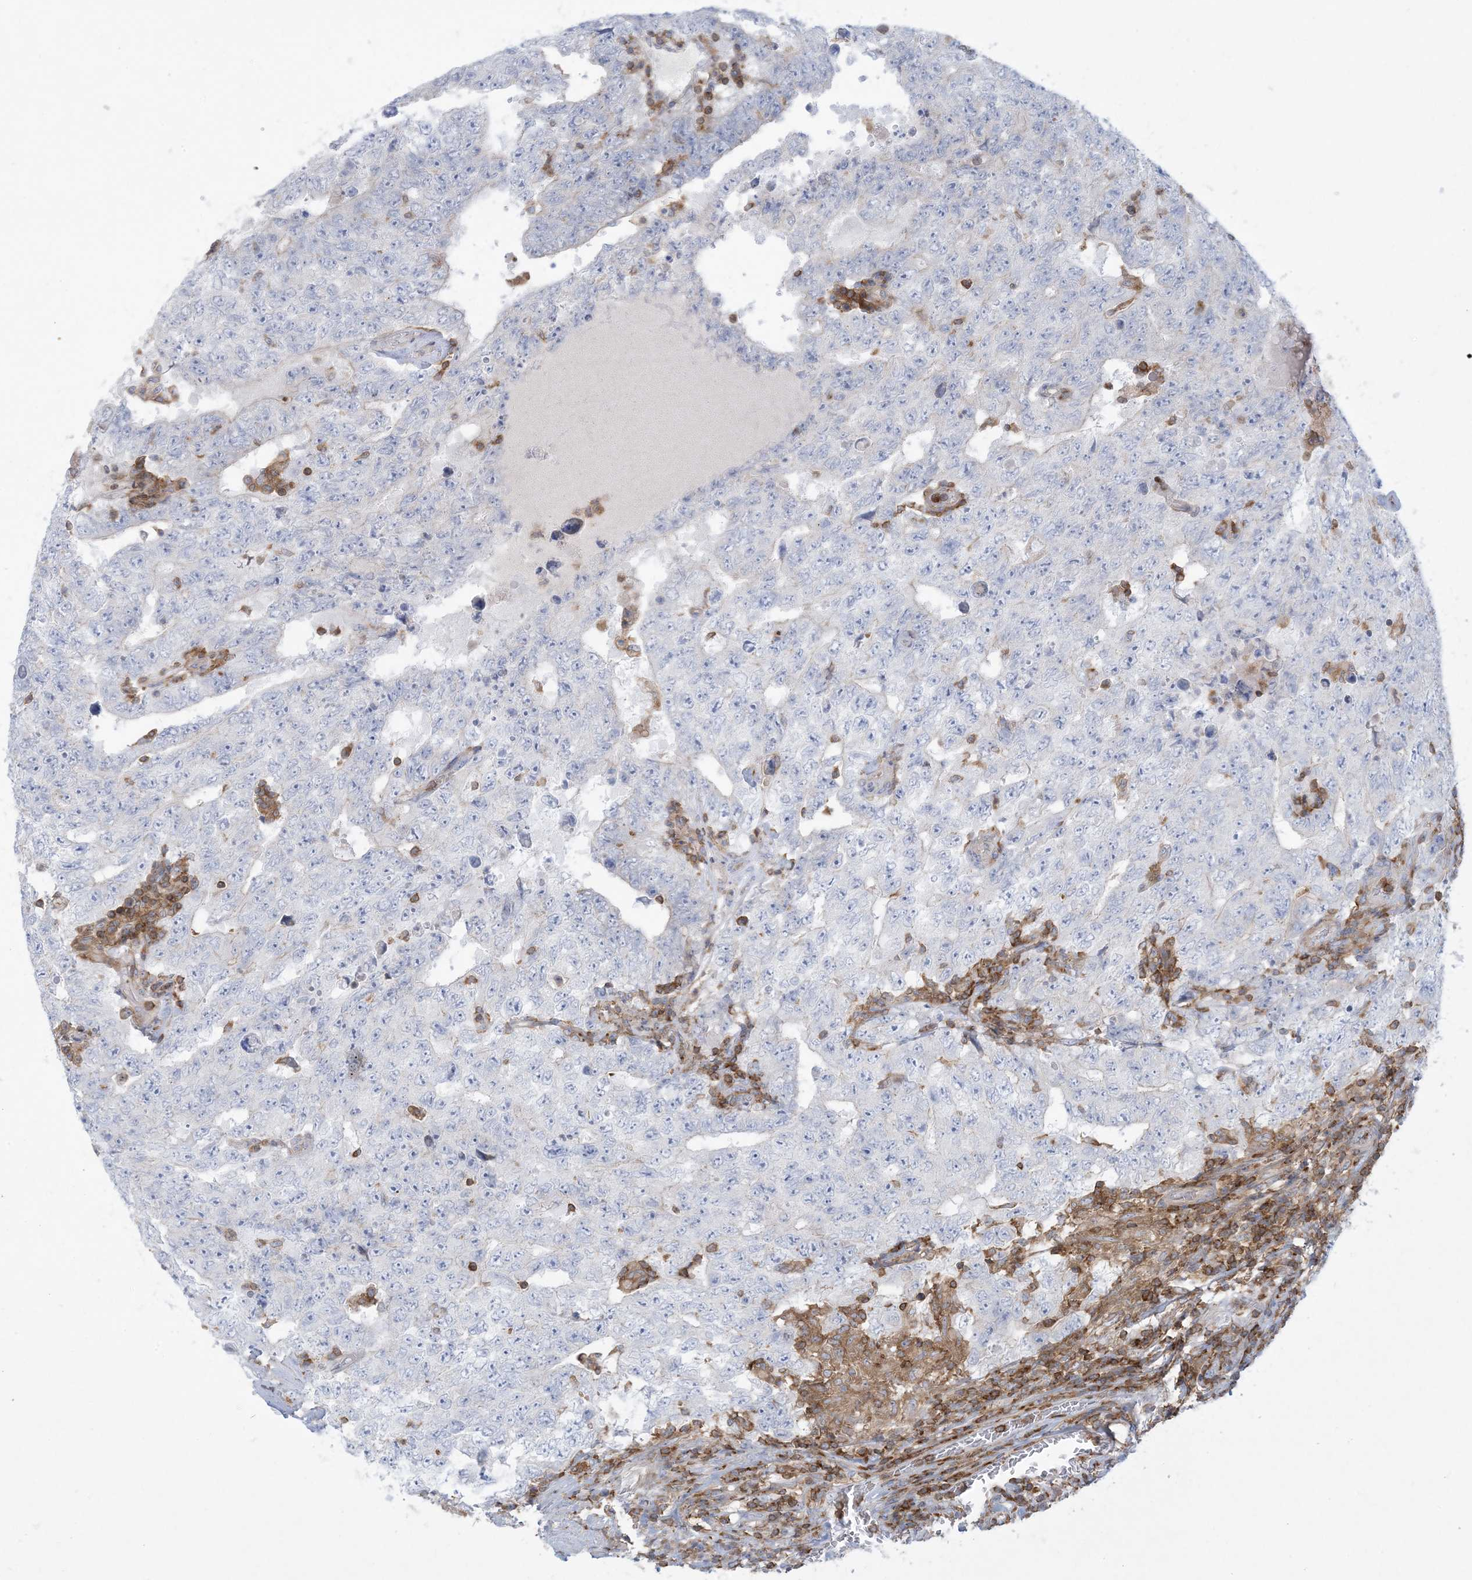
{"staining": {"intensity": "negative", "quantity": "none", "location": "none"}, "tissue": "testis cancer", "cell_type": "Tumor cells", "image_type": "cancer", "snomed": [{"axis": "morphology", "description": "Carcinoma, Embryonal, NOS"}, {"axis": "topography", "description": "Testis"}], "caption": "Embryonal carcinoma (testis) was stained to show a protein in brown. There is no significant positivity in tumor cells.", "gene": "ARHGAP30", "patient": {"sex": "male", "age": 26}}